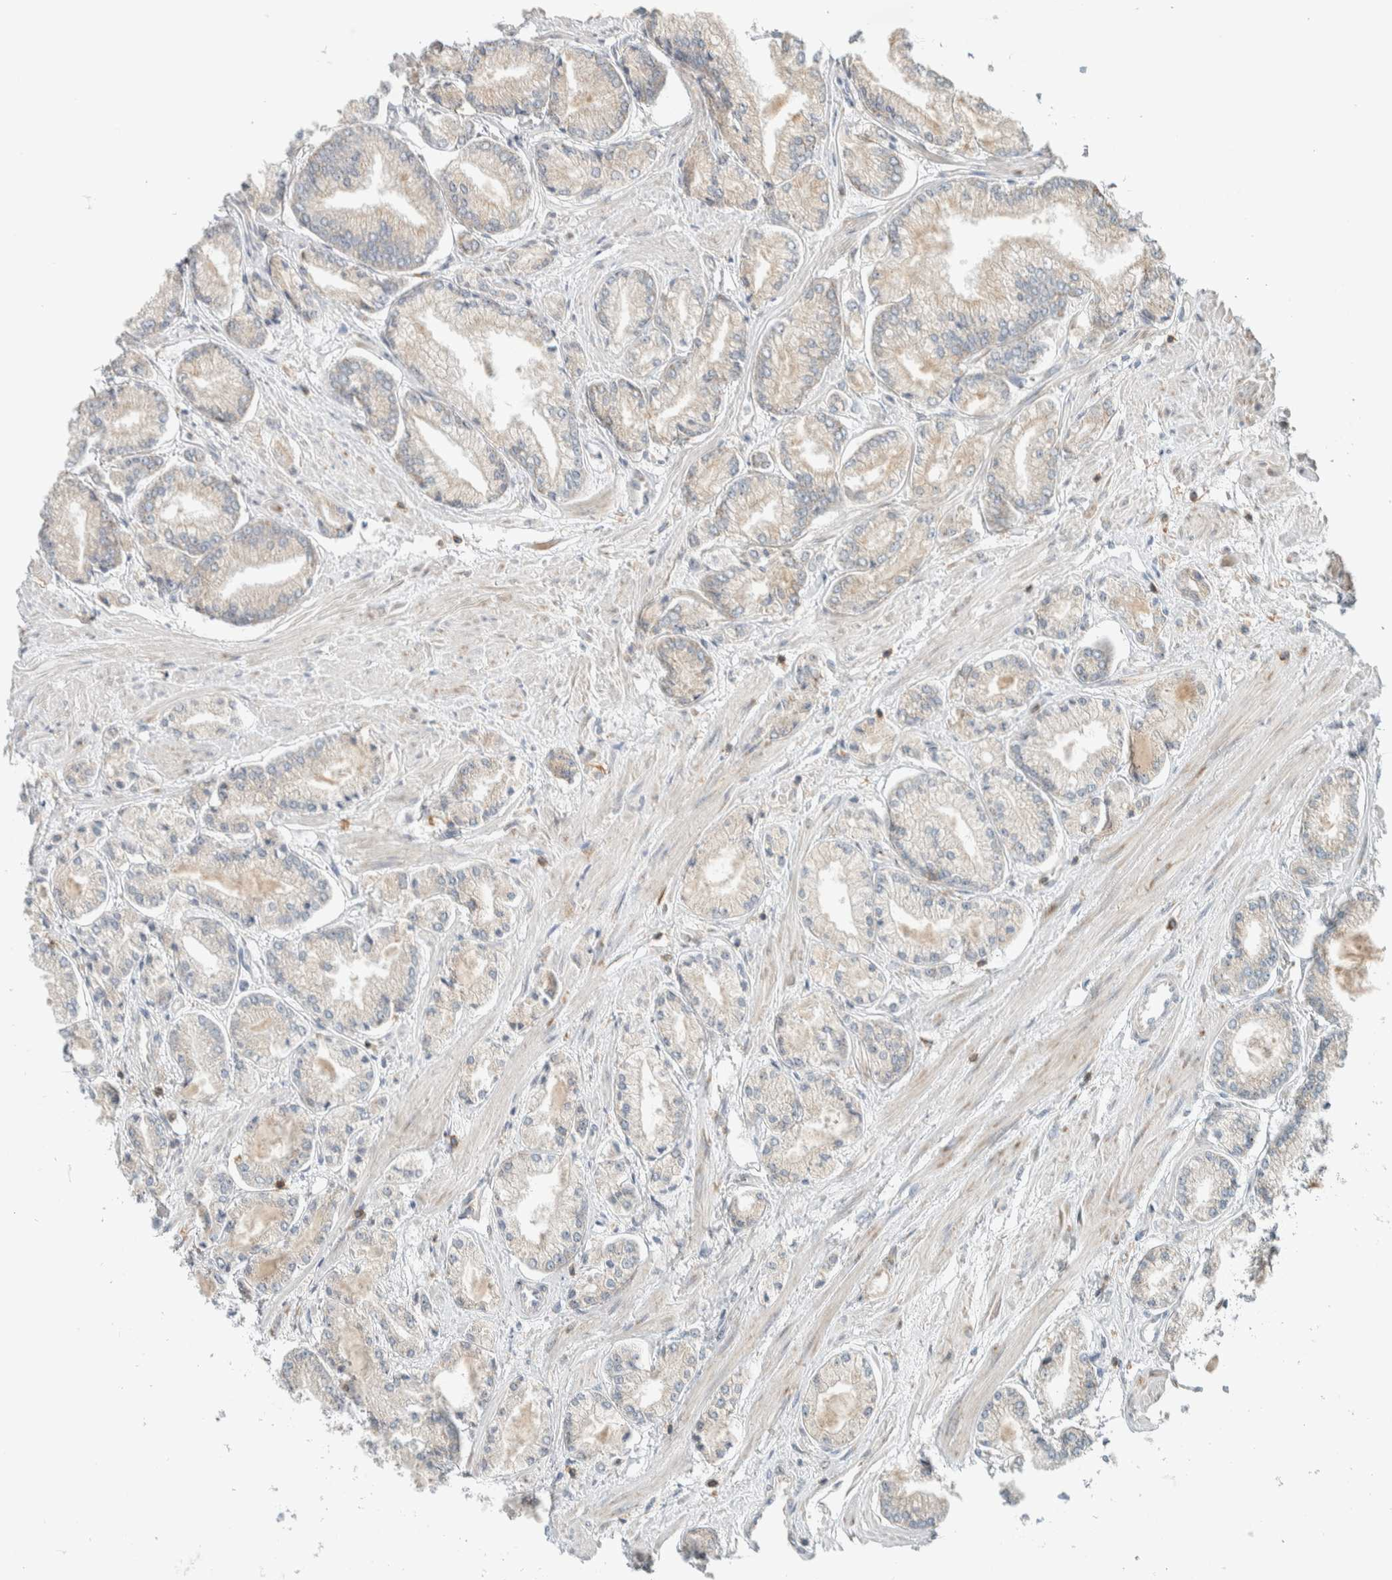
{"staining": {"intensity": "weak", "quantity": "<25%", "location": "cytoplasmic/membranous"}, "tissue": "prostate cancer", "cell_type": "Tumor cells", "image_type": "cancer", "snomed": [{"axis": "morphology", "description": "Adenocarcinoma, Low grade"}, {"axis": "topography", "description": "Prostate"}], "caption": "A photomicrograph of low-grade adenocarcinoma (prostate) stained for a protein exhibits no brown staining in tumor cells.", "gene": "CCDC57", "patient": {"sex": "male", "age": 52}}